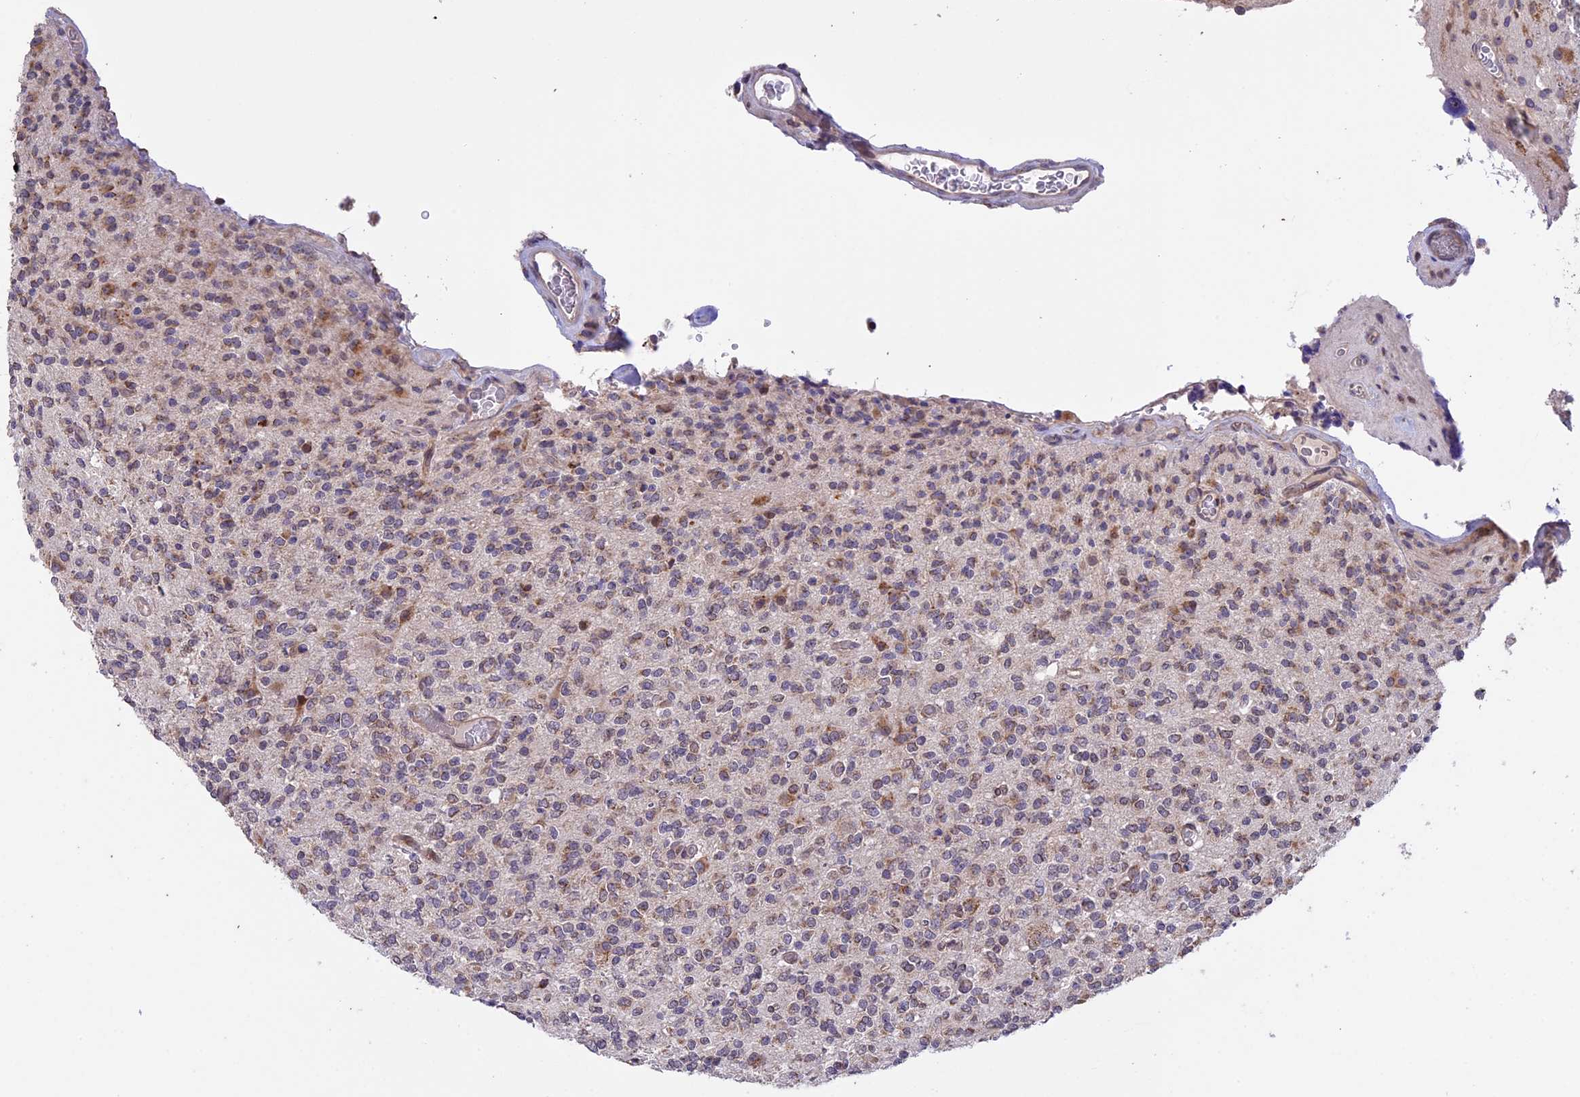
{"staining": {"intensity": "moderate", "quantity": "25%-75%", "location": "cytoplasmic/membranous"}, "tissue": "glioma", "cell_type": "Tumor cells", "image_type": "cancer", "snomed": [{"axis": "morphology", "description": "Glioma, malignant, High grade"}, {"axis": "topography", "description": "Brain"}], "caption": "Immunohistochemistry (IHC) image of human glioma stained for a protein (brown), which reveals medium levels of moderate cytoplasmic/membranous positivity in approximately 25%-75% of tumor cells.", "gene": "DMRTA2", "patient": {"sex": "male", "age": 34}}